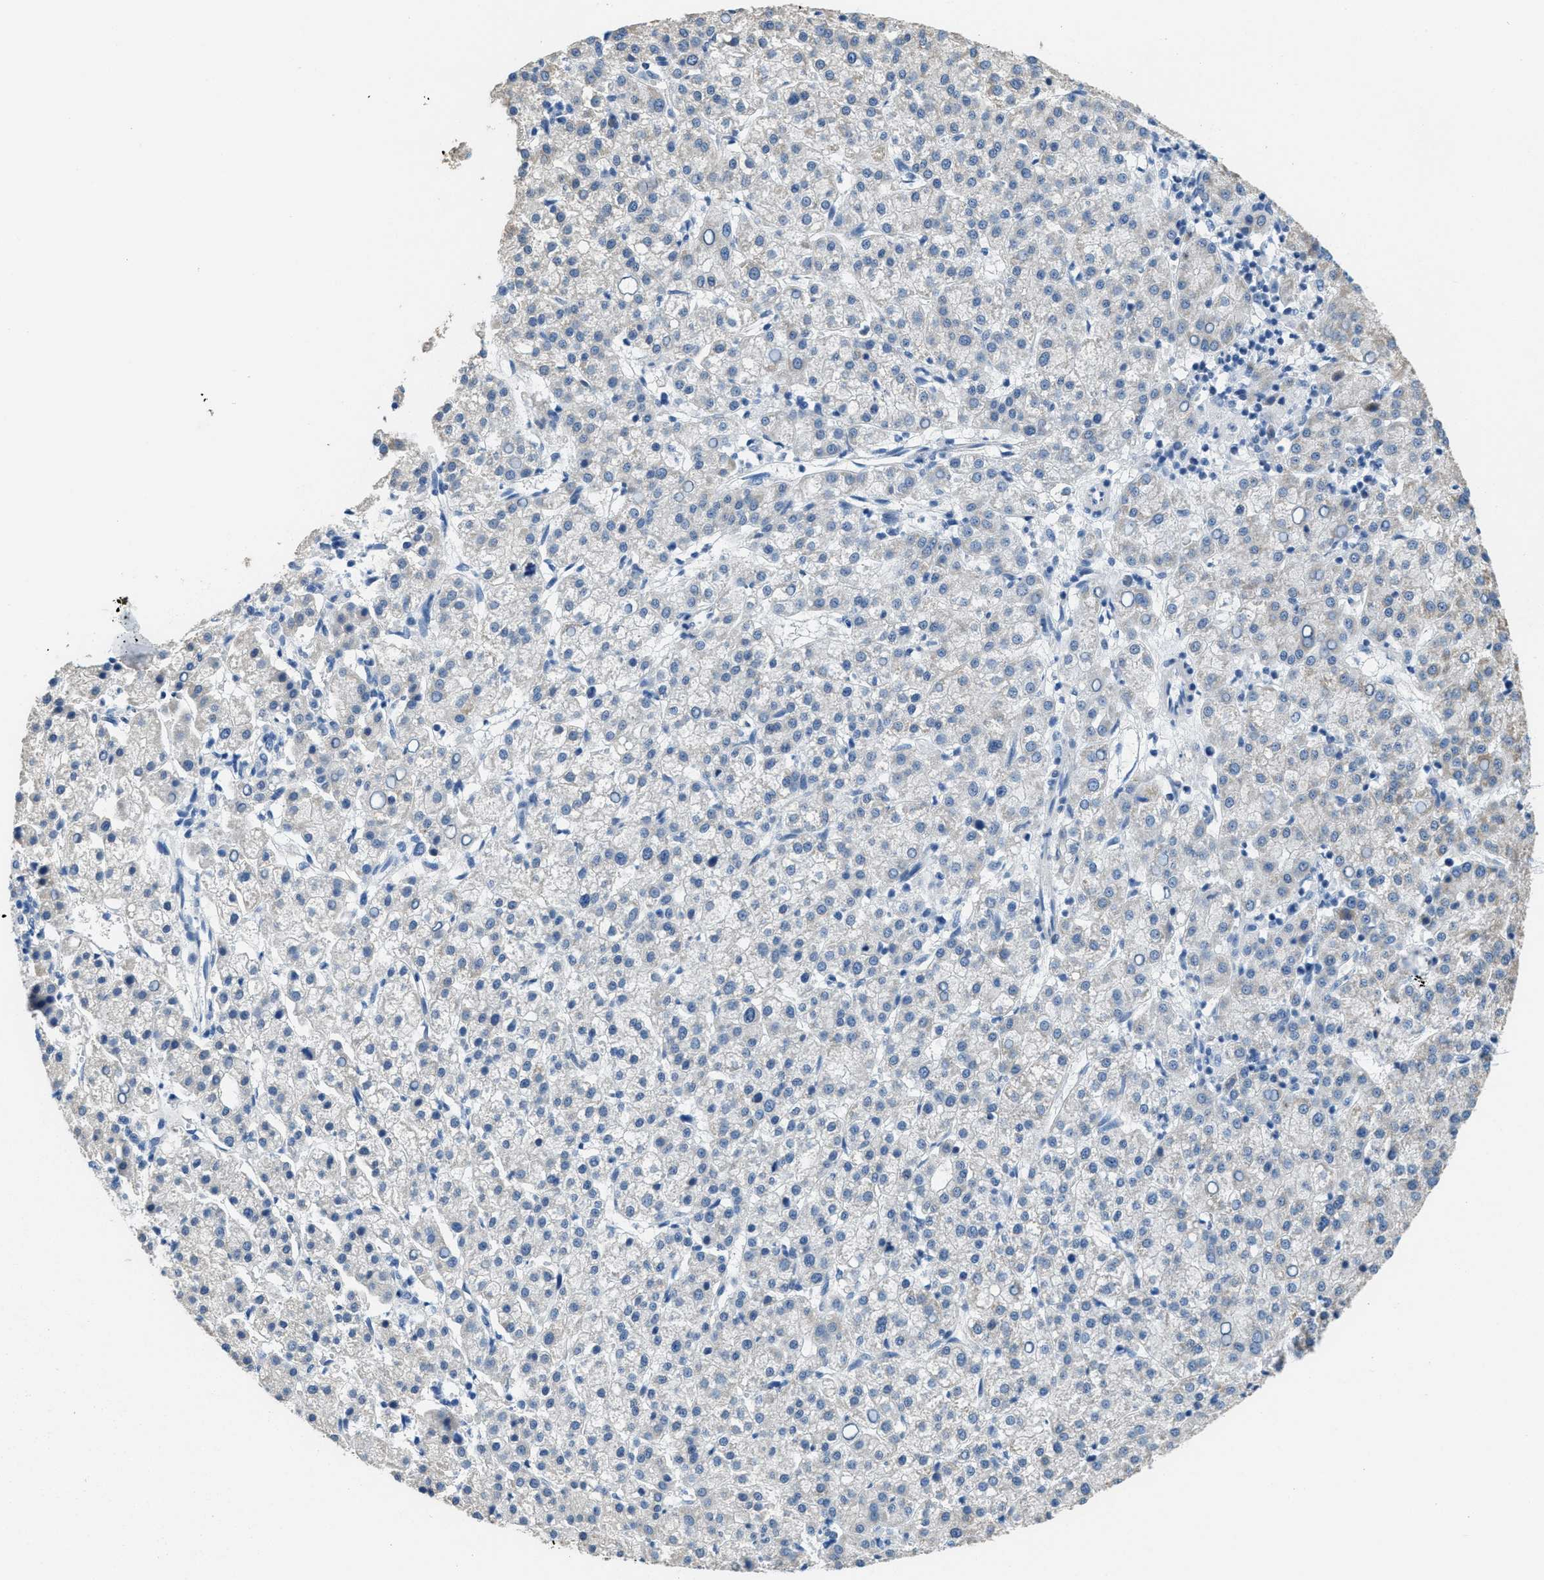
{"staining": {"intensity": "moderate", "quantity": "25%-75%", "location": "cytoplasmic/membranous"}, "tissue": "liver cancer", "cell_type": "Tumor cells", "image_type": "cancer", "snomed": [{"axis": "morphology", "description": "Carcinoma, Hepatocellular, NOS"}, {"axis": "topography", "description": "Liver"}], "caption": "Protein expression by IHC shows moderate cytoplasmic/membranous expression in approximately 25%-75% of tumor cells in liver hepatocellular carcinoma.", "gene": "TOMM70", "patient": {"sex": "female", "age": 58}}